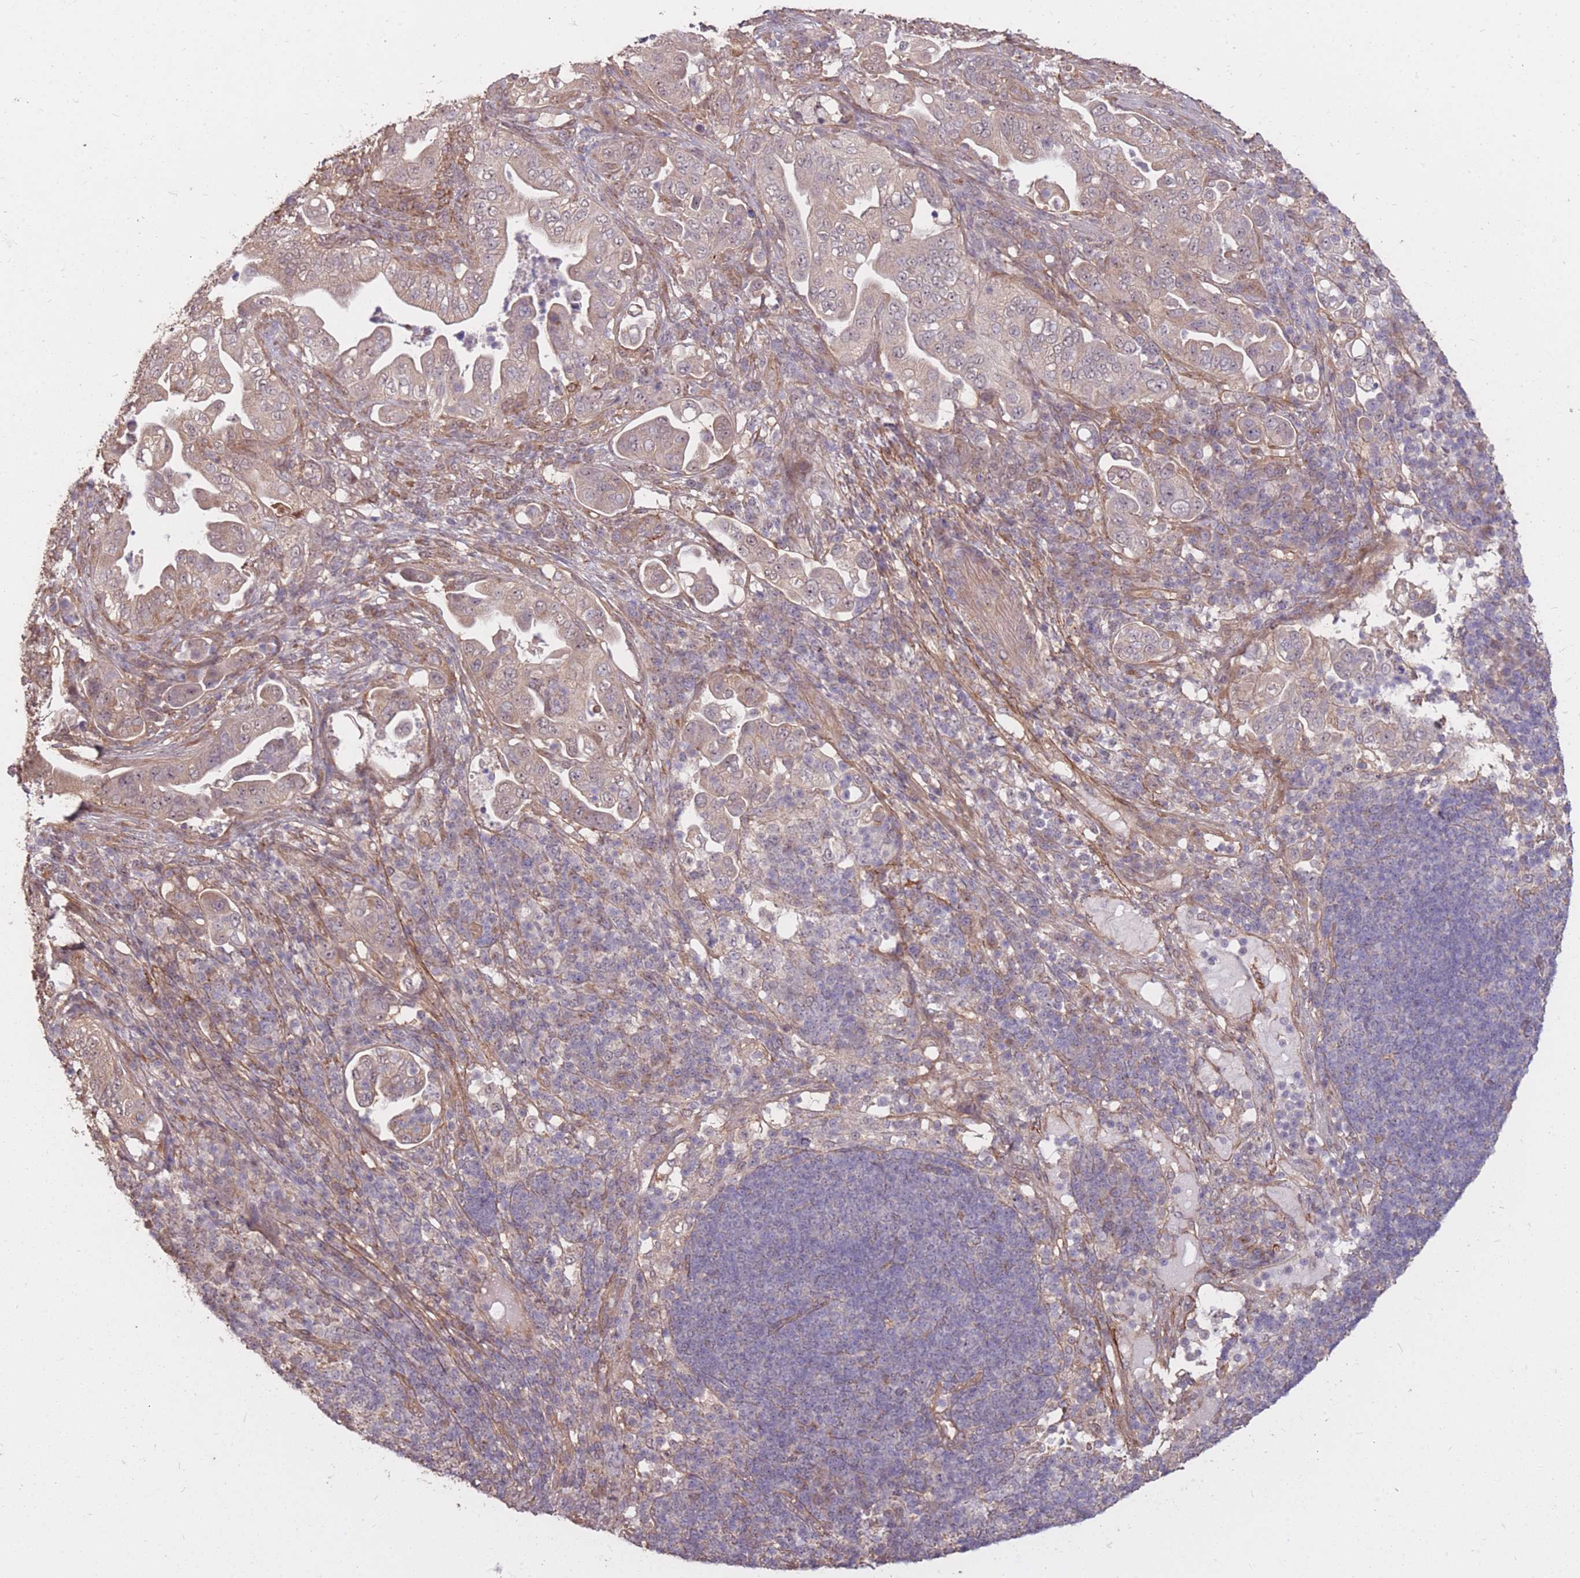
{"staining": {"intensity": "weak", "quantity": "<25%", "location": "cytoplasmic/membranous"}, "tissue": "pancreatic cancer", "cell_type": "Tumor cells", "image_type": "cancer", "snomed": [{"axis": "morphology", "description": "Adenocarcinoma, NOS"}, {"axis": "topography", "description": "Pancreas"}], "caption": "Immunohistochemical staining of human pancreatic cancer displays no significant expression in tumor cells.", "gene": "DYNC1LI2", "patient": {"sex": "female", "age": 63}}